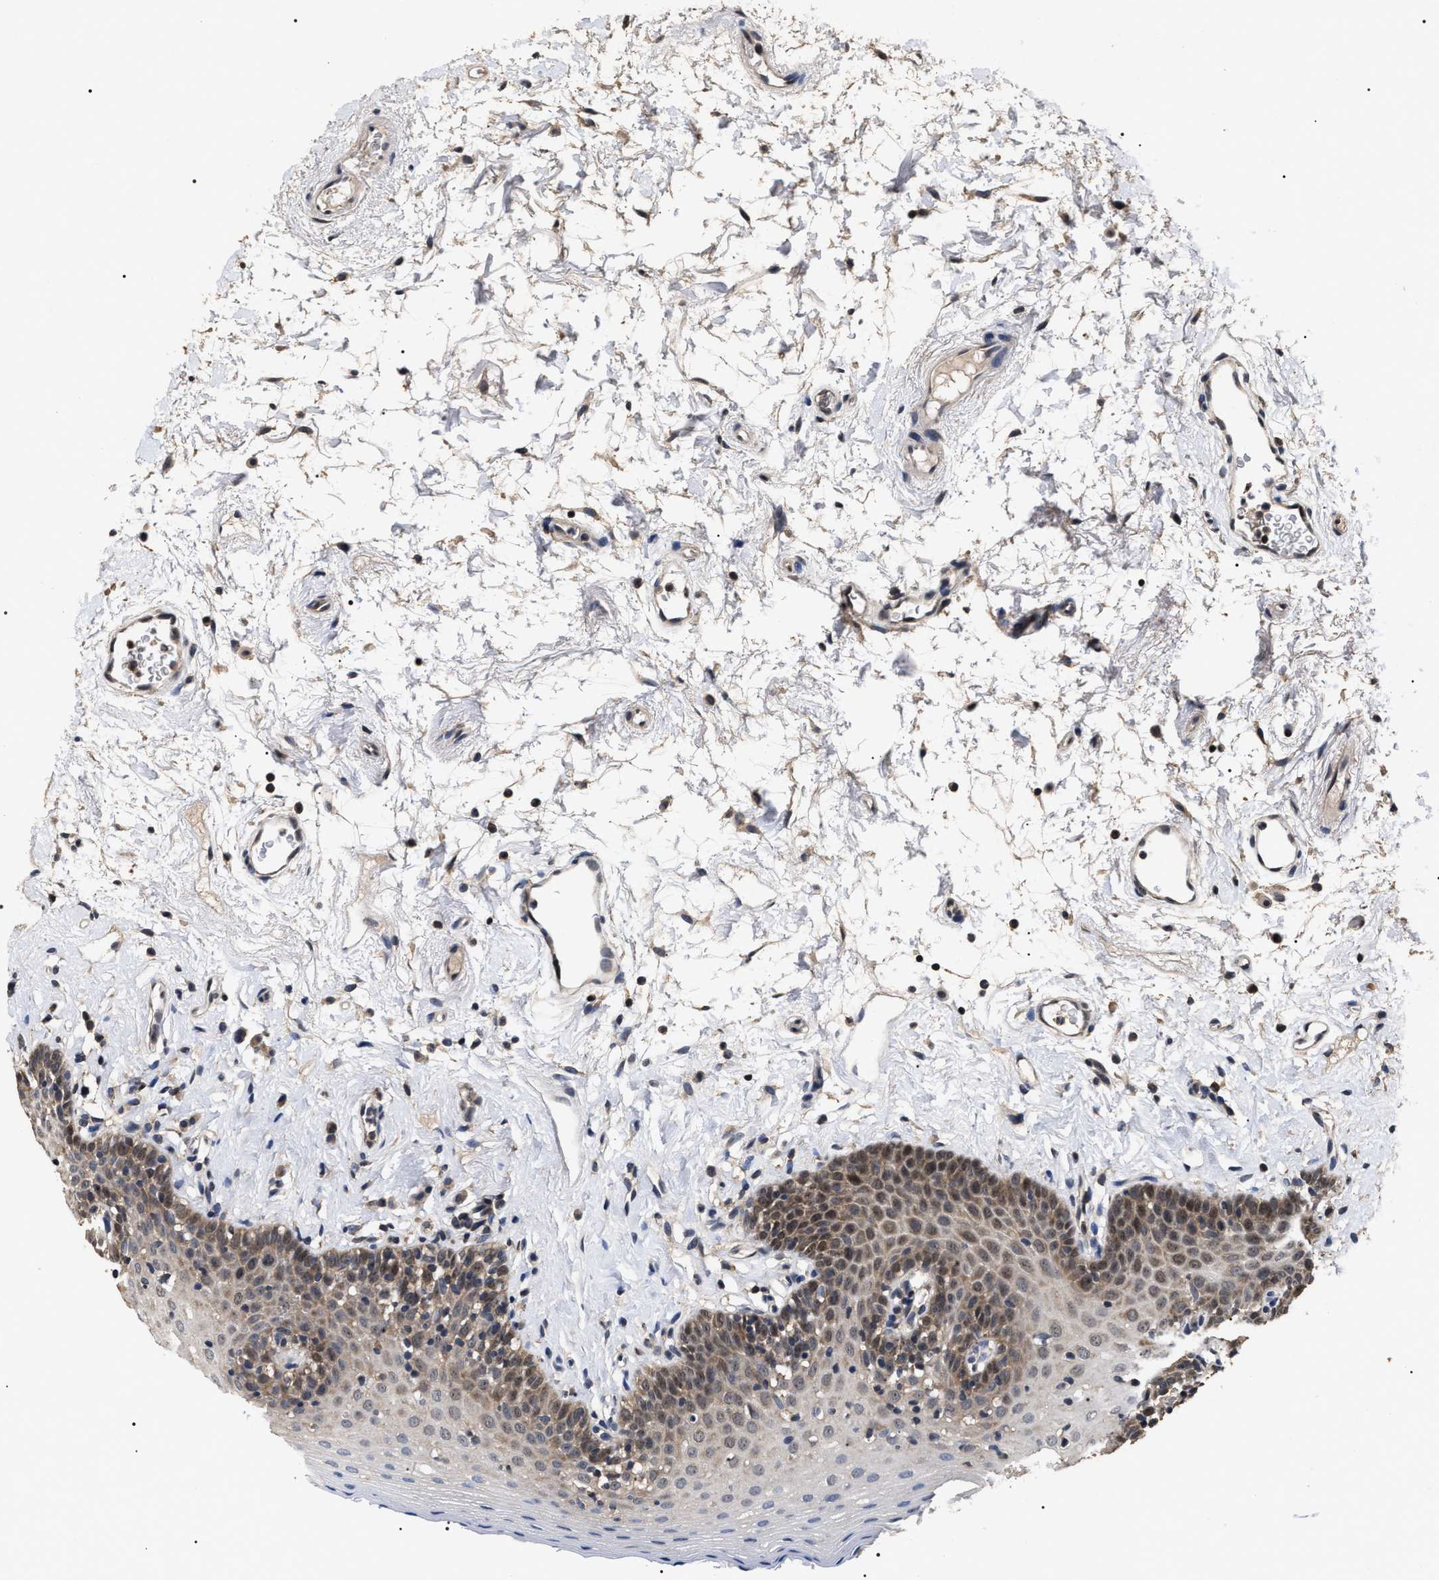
{"staining": {"intensity": "moderate", "quantity": "25%-75%", "location": "cytoplasmic/membranous"}, "tissue": "oral mucosa", "cell_type": "Squamous epithelial cells", "image_type": "normal", "snomed": [{"axis": "morphology", "description": "Normal tissue, NOS"}, {"axis": "topography", "description": "Oral tissue"}], "caption": "Protein positivity by IHC reveals moderate cytoplasmic/membranous positivity in about 25%-75% of squamous epithelial cells in benign oral mucosa.", "gene": "UPF3A", "patient": {"sex": "male", "age": 66}}